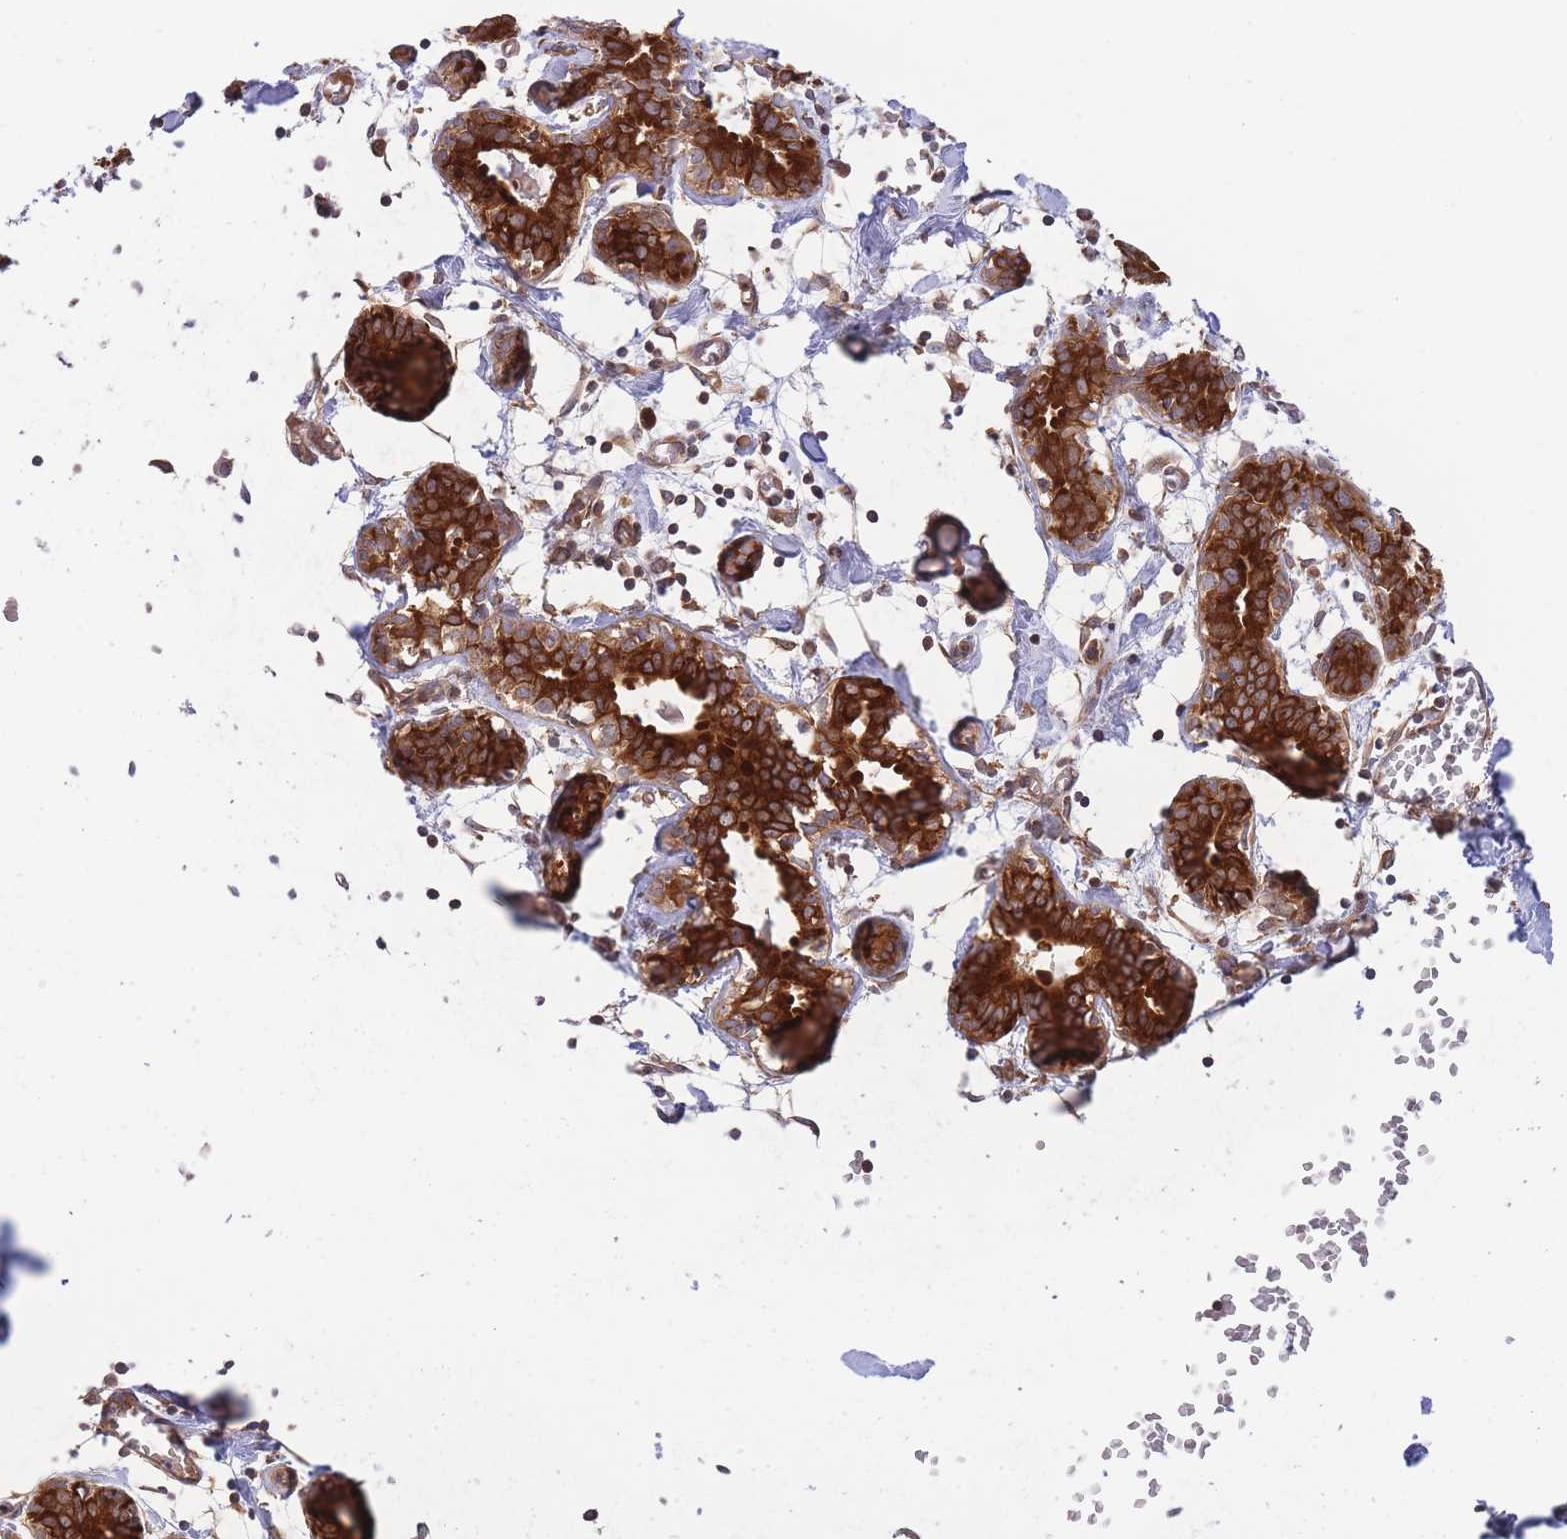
{"staining": {"intensity": "moderate", "quantity": ">75%", "location": "cytoplasmic/membranous"}, "tissue": "breast", "cell_type": "Adipocytes", "image_type": "normal", "snomed": [{"axis": "morphology", "description": "Normal tissue, NOS"}, {"axis": "topography", "description": "Breast"}], "caption": "IHC (DAB) staining of unremarkable human breast shows moderate cytoplasmic/membranous protein expression in approximately >75% of adipocytes.", "gene": "EIF2B2", "patient": {"sex": "female", "age": 27}}